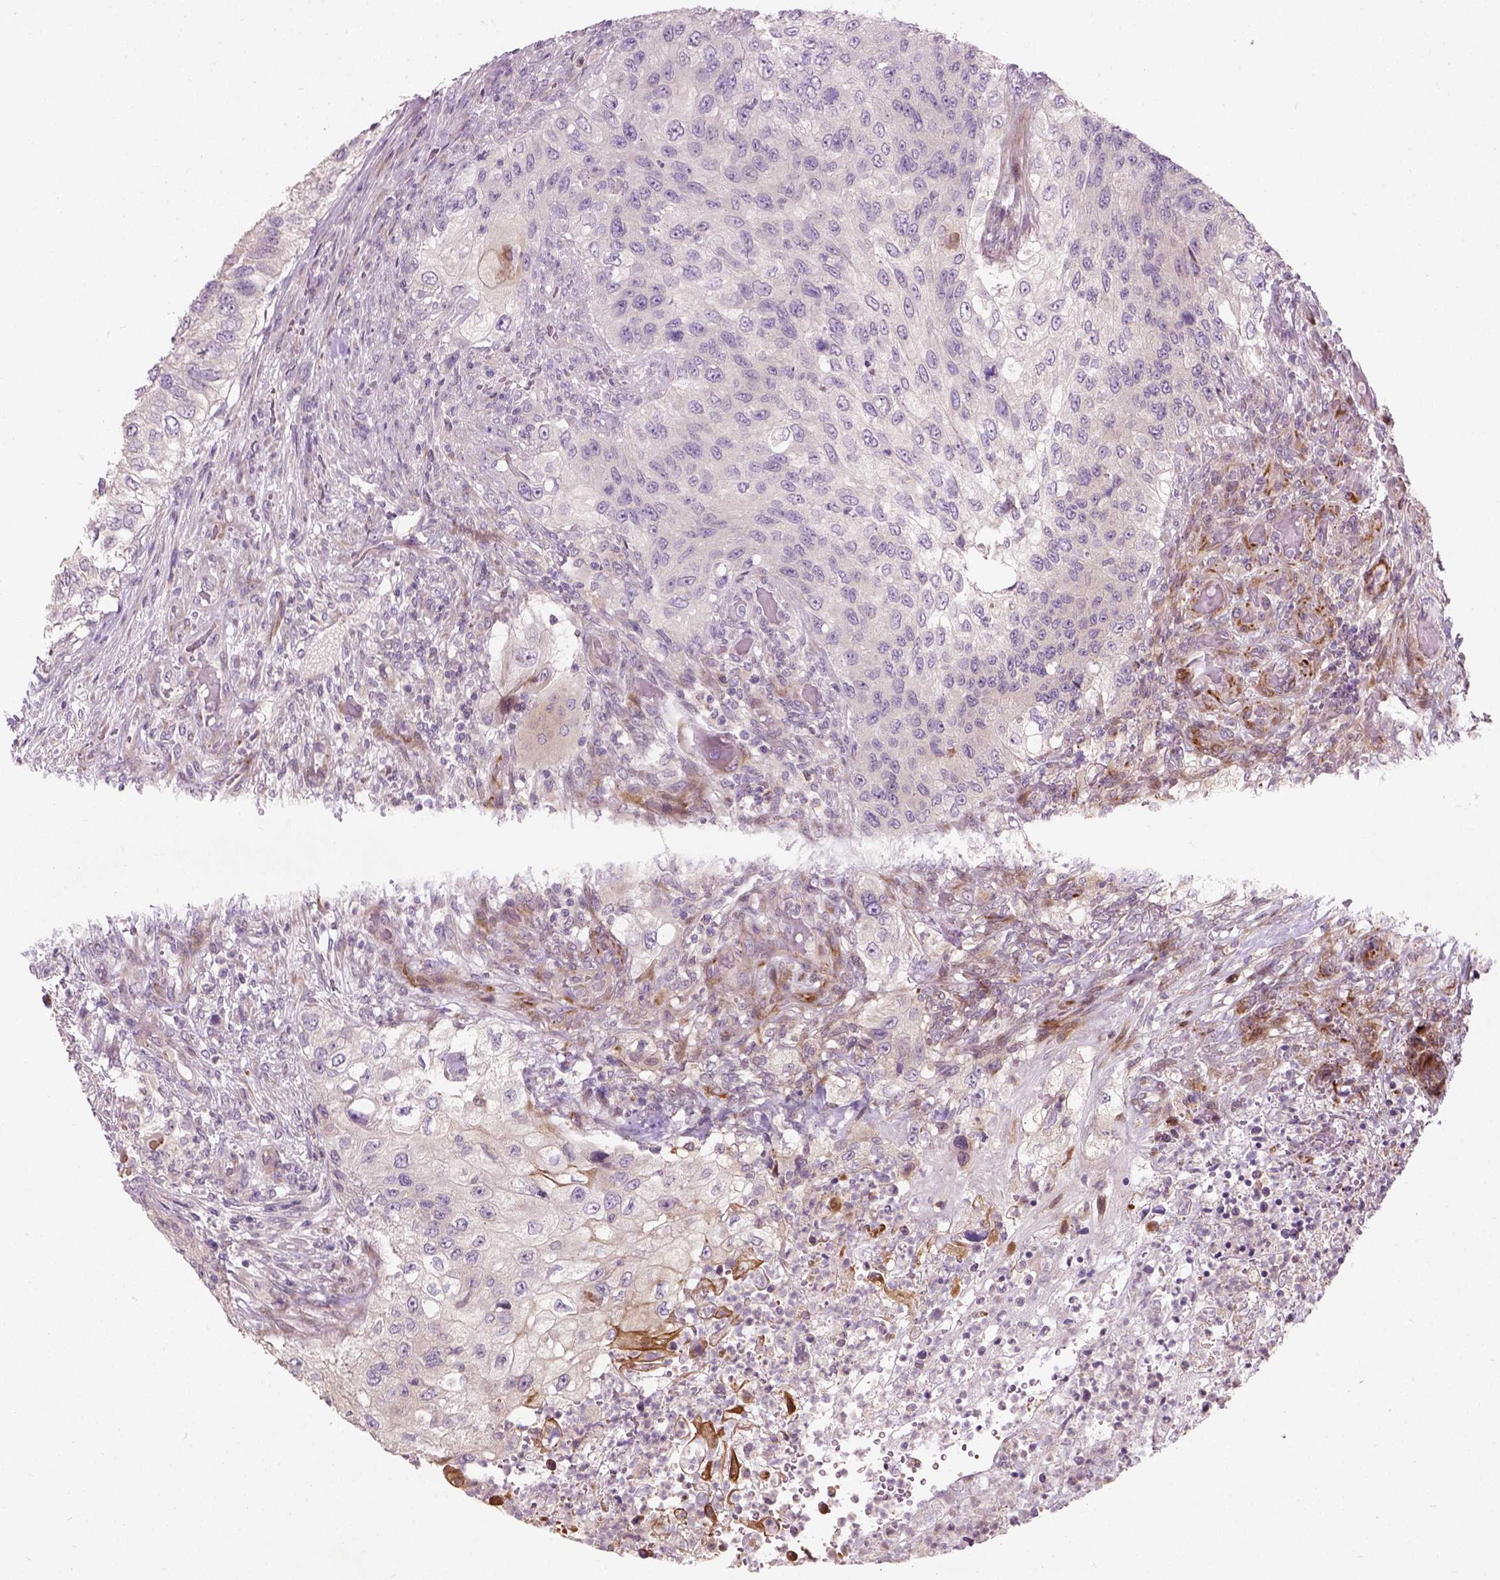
{"staining": {"intensity": "negative", "quantity": "none", "location": "none"}, "tissue": "urothelial cancer", "cell_type": "Tumor cells", "image_type": "cancer", "snomed": [{"axis": "morphology", "description": "Urothelial carcinoma, High grade"}, {"axis": "topography", "description": "Urinary bladder"}], "caption": "A high-resolution micrograph shows IHC staining of urothelial carcinoma (high-grade), which shows no significant expression in tumor cells. (DAB immunohistochemistry visualized using brightfield microscopy, high magnification).", "gene": "PKP3", "patient": {"sex": "female", "age": 60}}